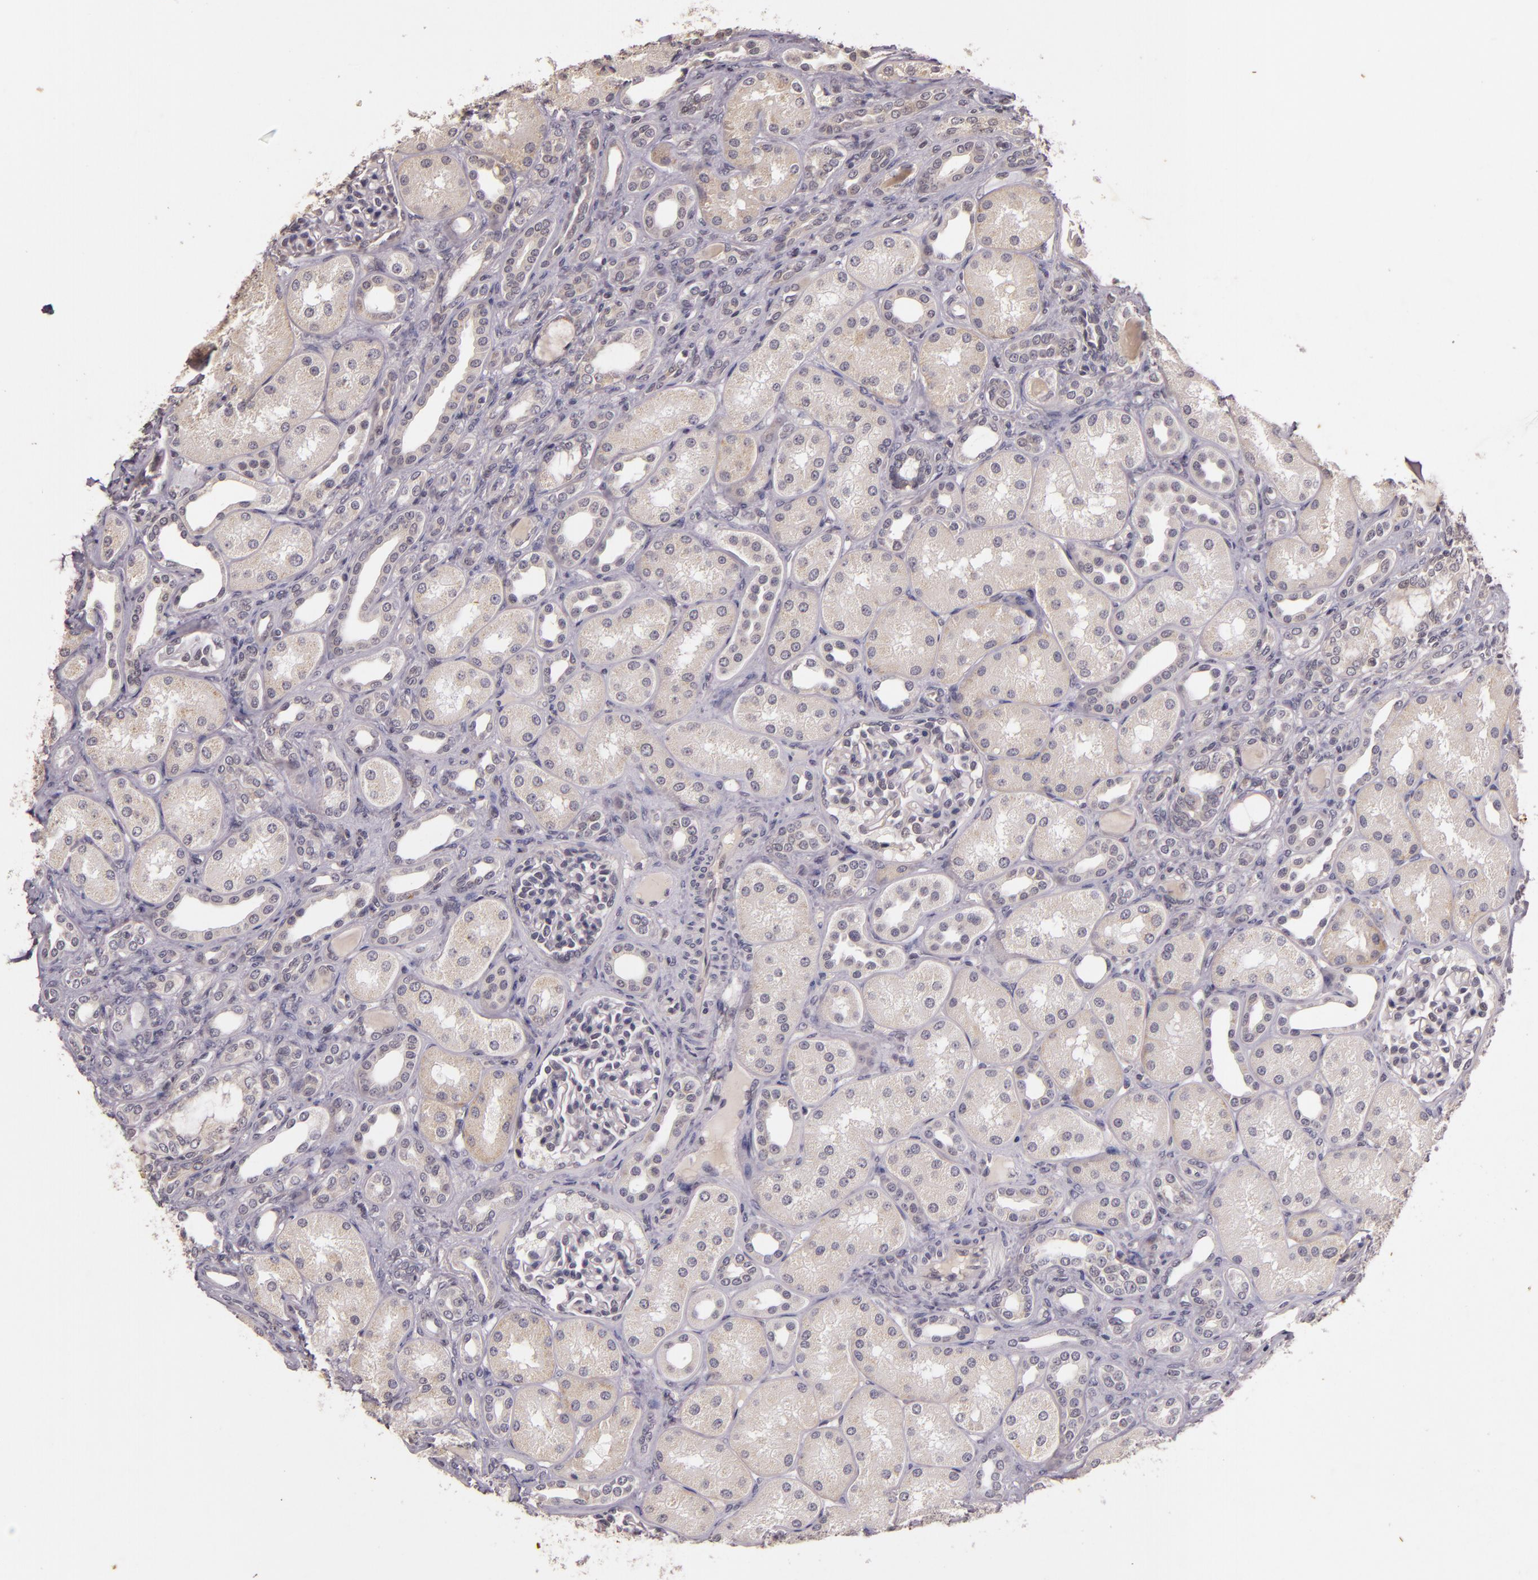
{"staining": {"intensity": "negative", "quantity": "none", "location": "none"}, "tissue": "kidney", "cell_type": "Cells in glomeruli", "image_type": "normal", "snomed": [{"axis": "morphology", "description": "Normal tissue, NOS"}, {"axis": "topography", "description": "Kidney"}], "caption": "Image shows no significant protein positivity in cells in glomeruli of benign kidney.", "gene": "TFF1", "patient": {"sex": "male", "age": 7}}